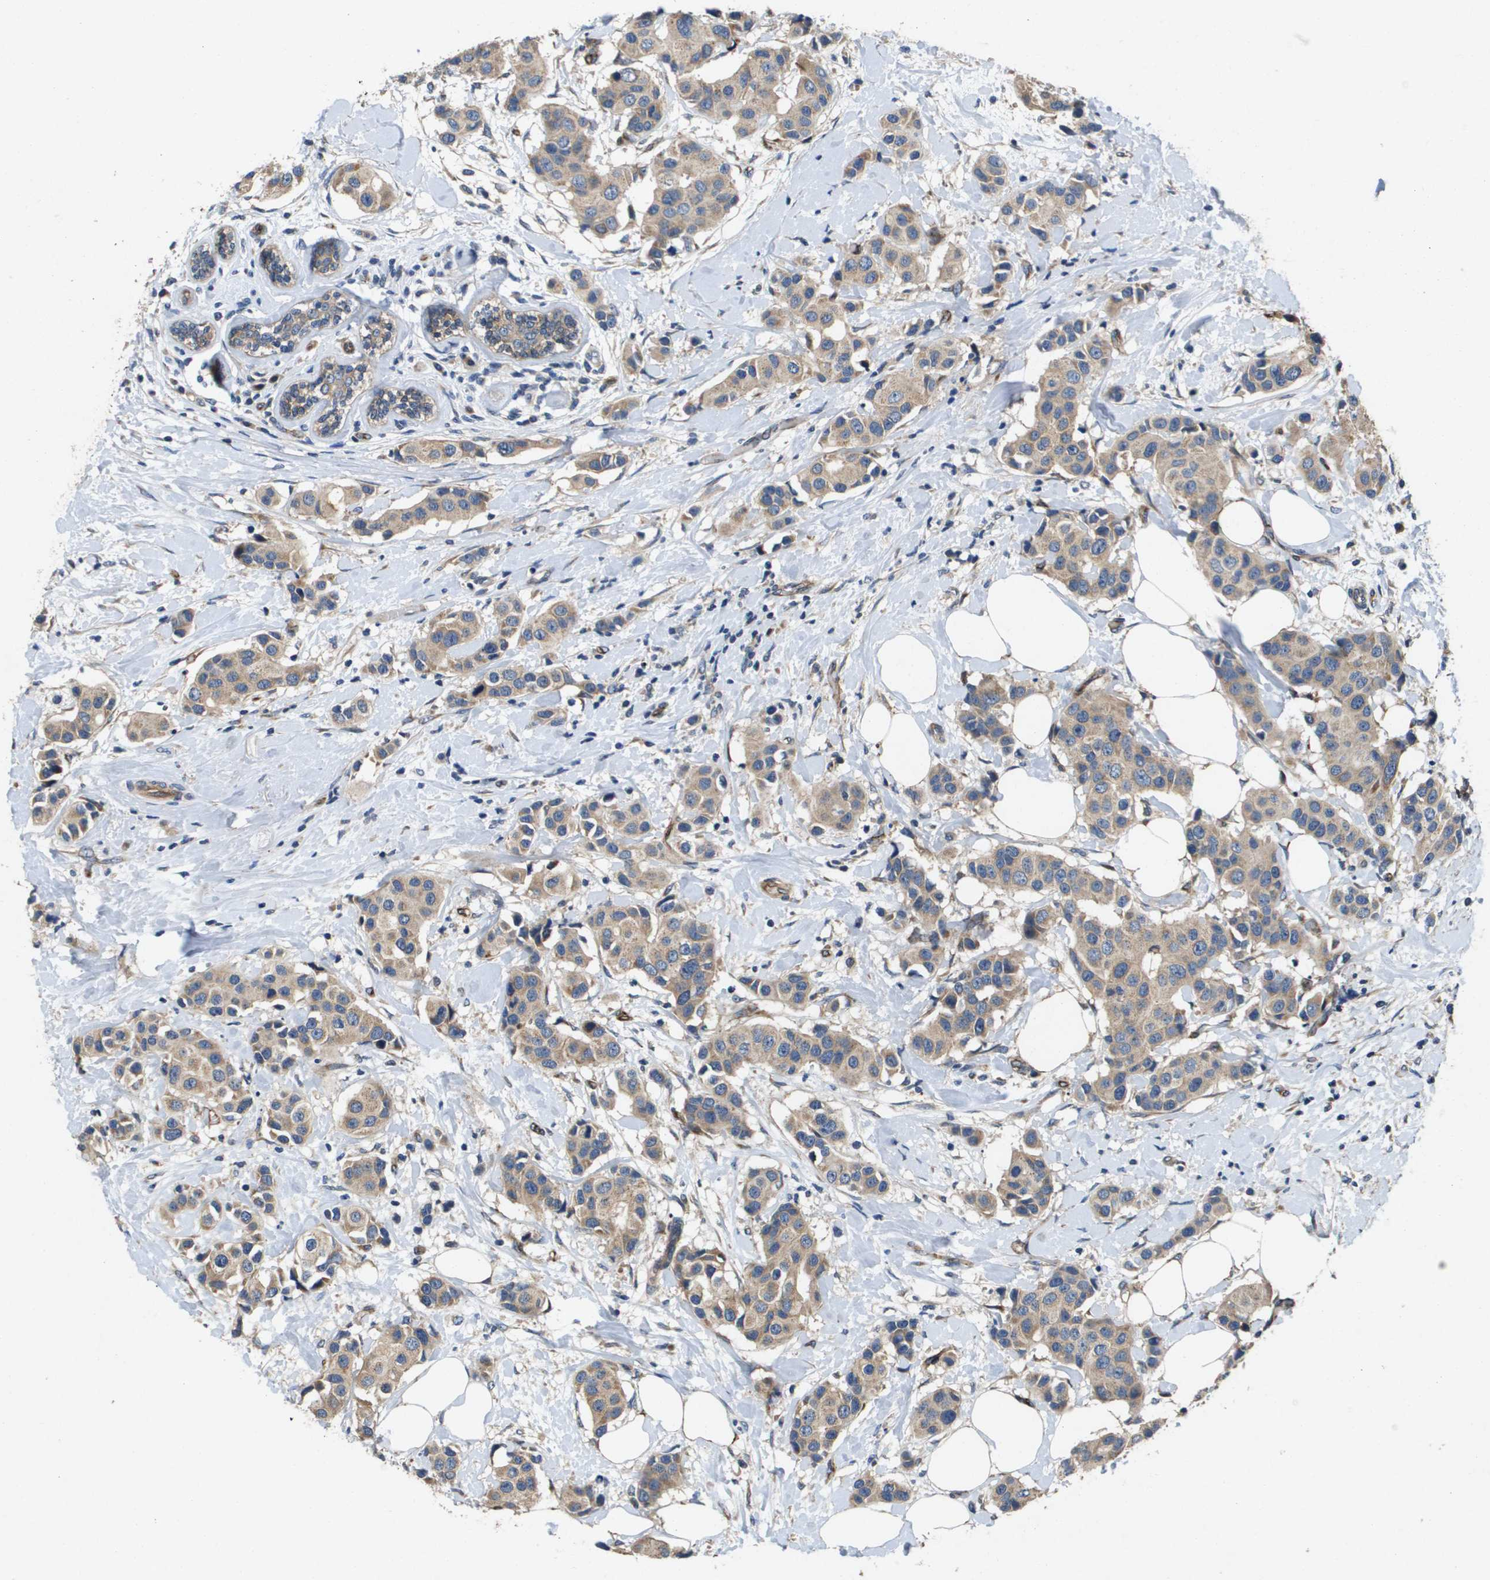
{"staining": {"intensity": "moderate", "quantity": ">75%", "location": "cytoplasmic/membranous"}, "tissue": "breast cancer", "cell_type": "Tumor cells", "image_type": "cancer", "snomed": [{"axis": "morphology", "description": "Normal tissue, NOS"}, {"axis": "morphology", "description": "Duct carcinoma"}, {"axis": "topography", "description": "Breast"}], "caption": "Tumor cells display medium levels of moderate cytoplasmic/membranous expression in about >75% of cells in human breast cancer (infiltrating ductal carcinoma).", "gene": "ENTPD2", "patient": {"sex": "female", "age": 39}}